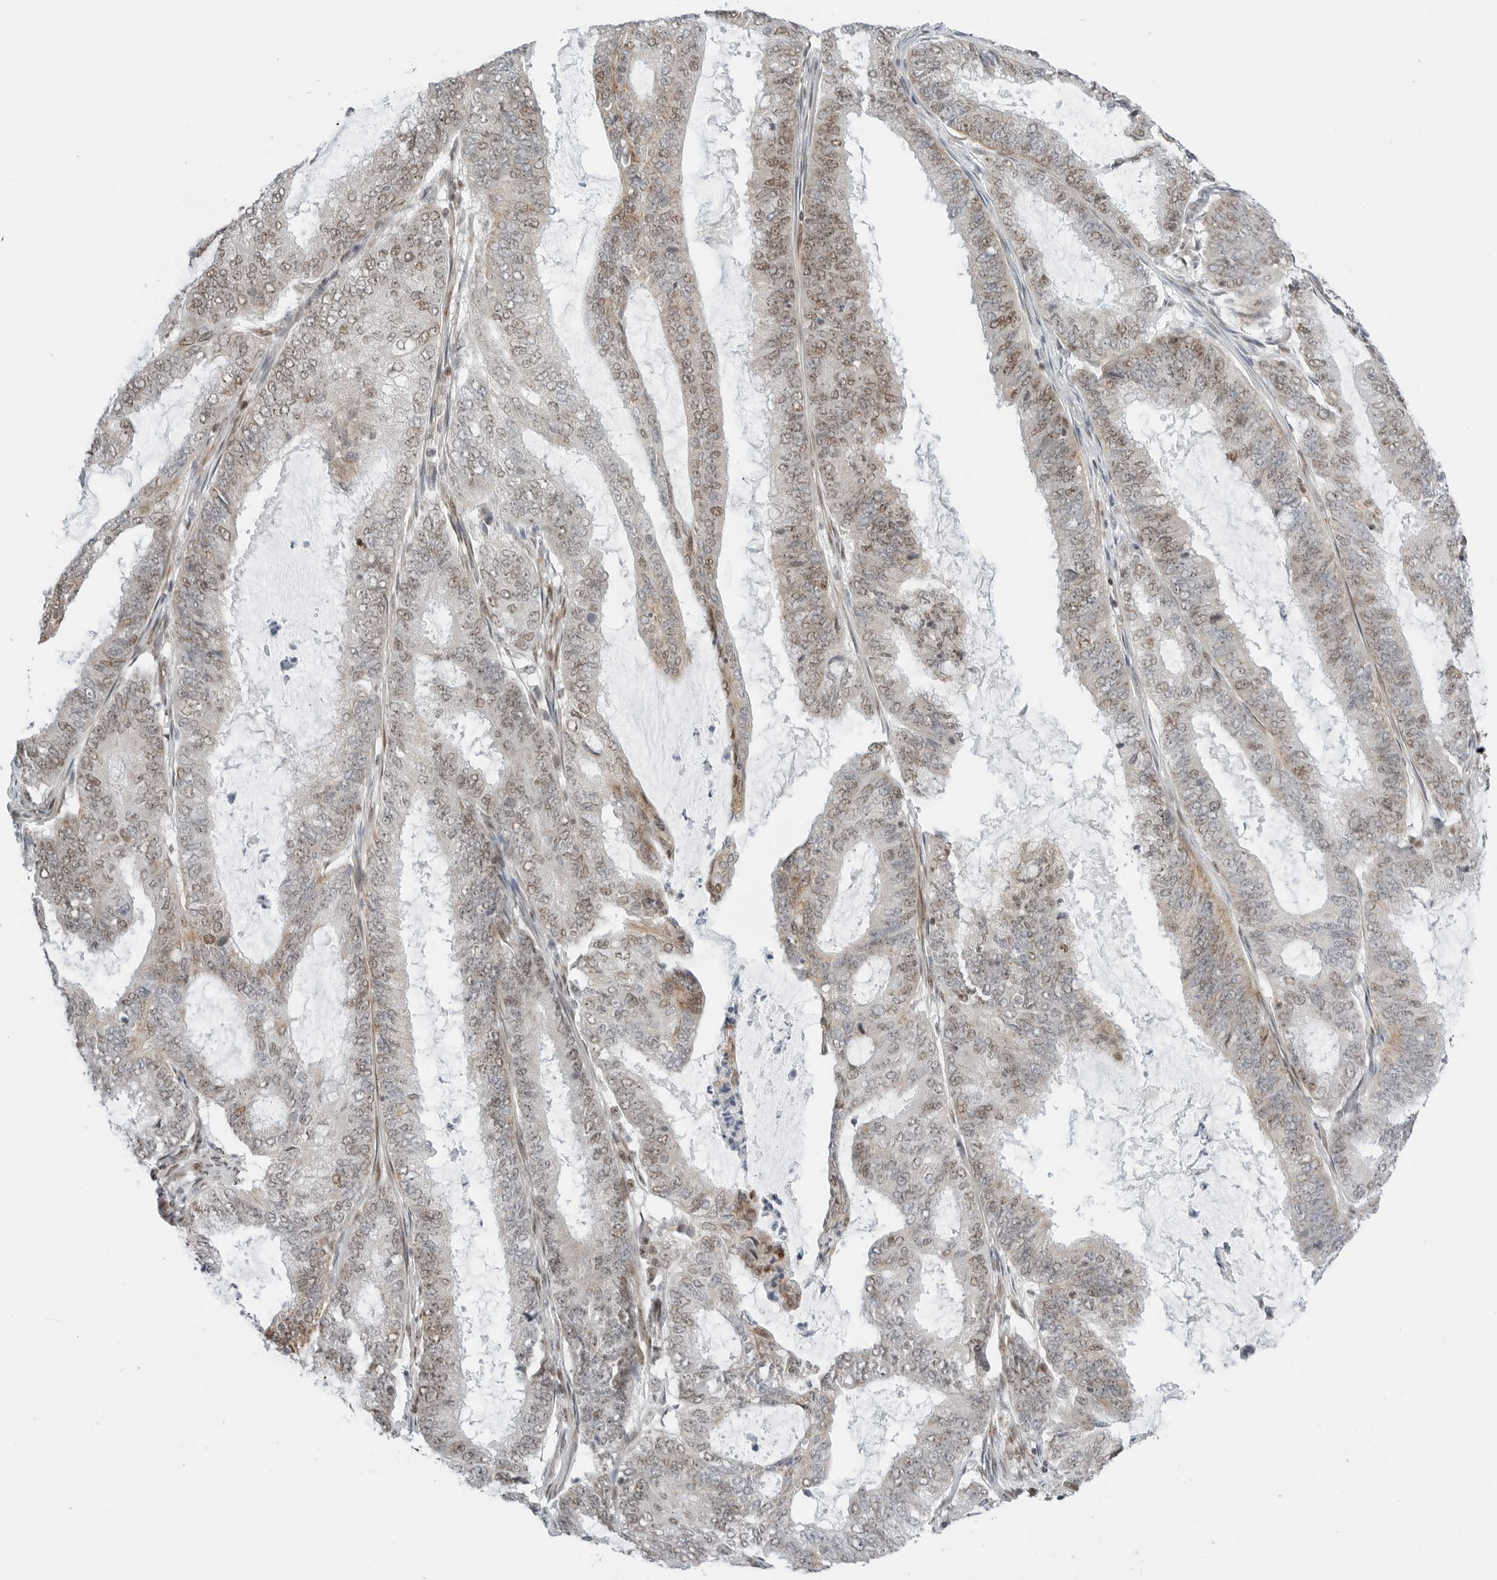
{"staining": {"intensity": "weak", "quantity": "25%-75%", "location": "nuclear"}, "tissue": "endometrial cancer", "cell_type": "Tumor cells", "image_type": "cancer", "snomed": [{"axis": "morphology", "description": "Adenocarcinoma, NOS"}, {"axis": "topography", "description": "Endometrium"}], "caption": "An image showing weak nuclear expression in approximately 25%-75% of tumor cells in endometrial cancer, as visualized by brown immunohistochemical staining.", "gene": "RIMKLA", "patient": {"sex": "female", "age": 51}}